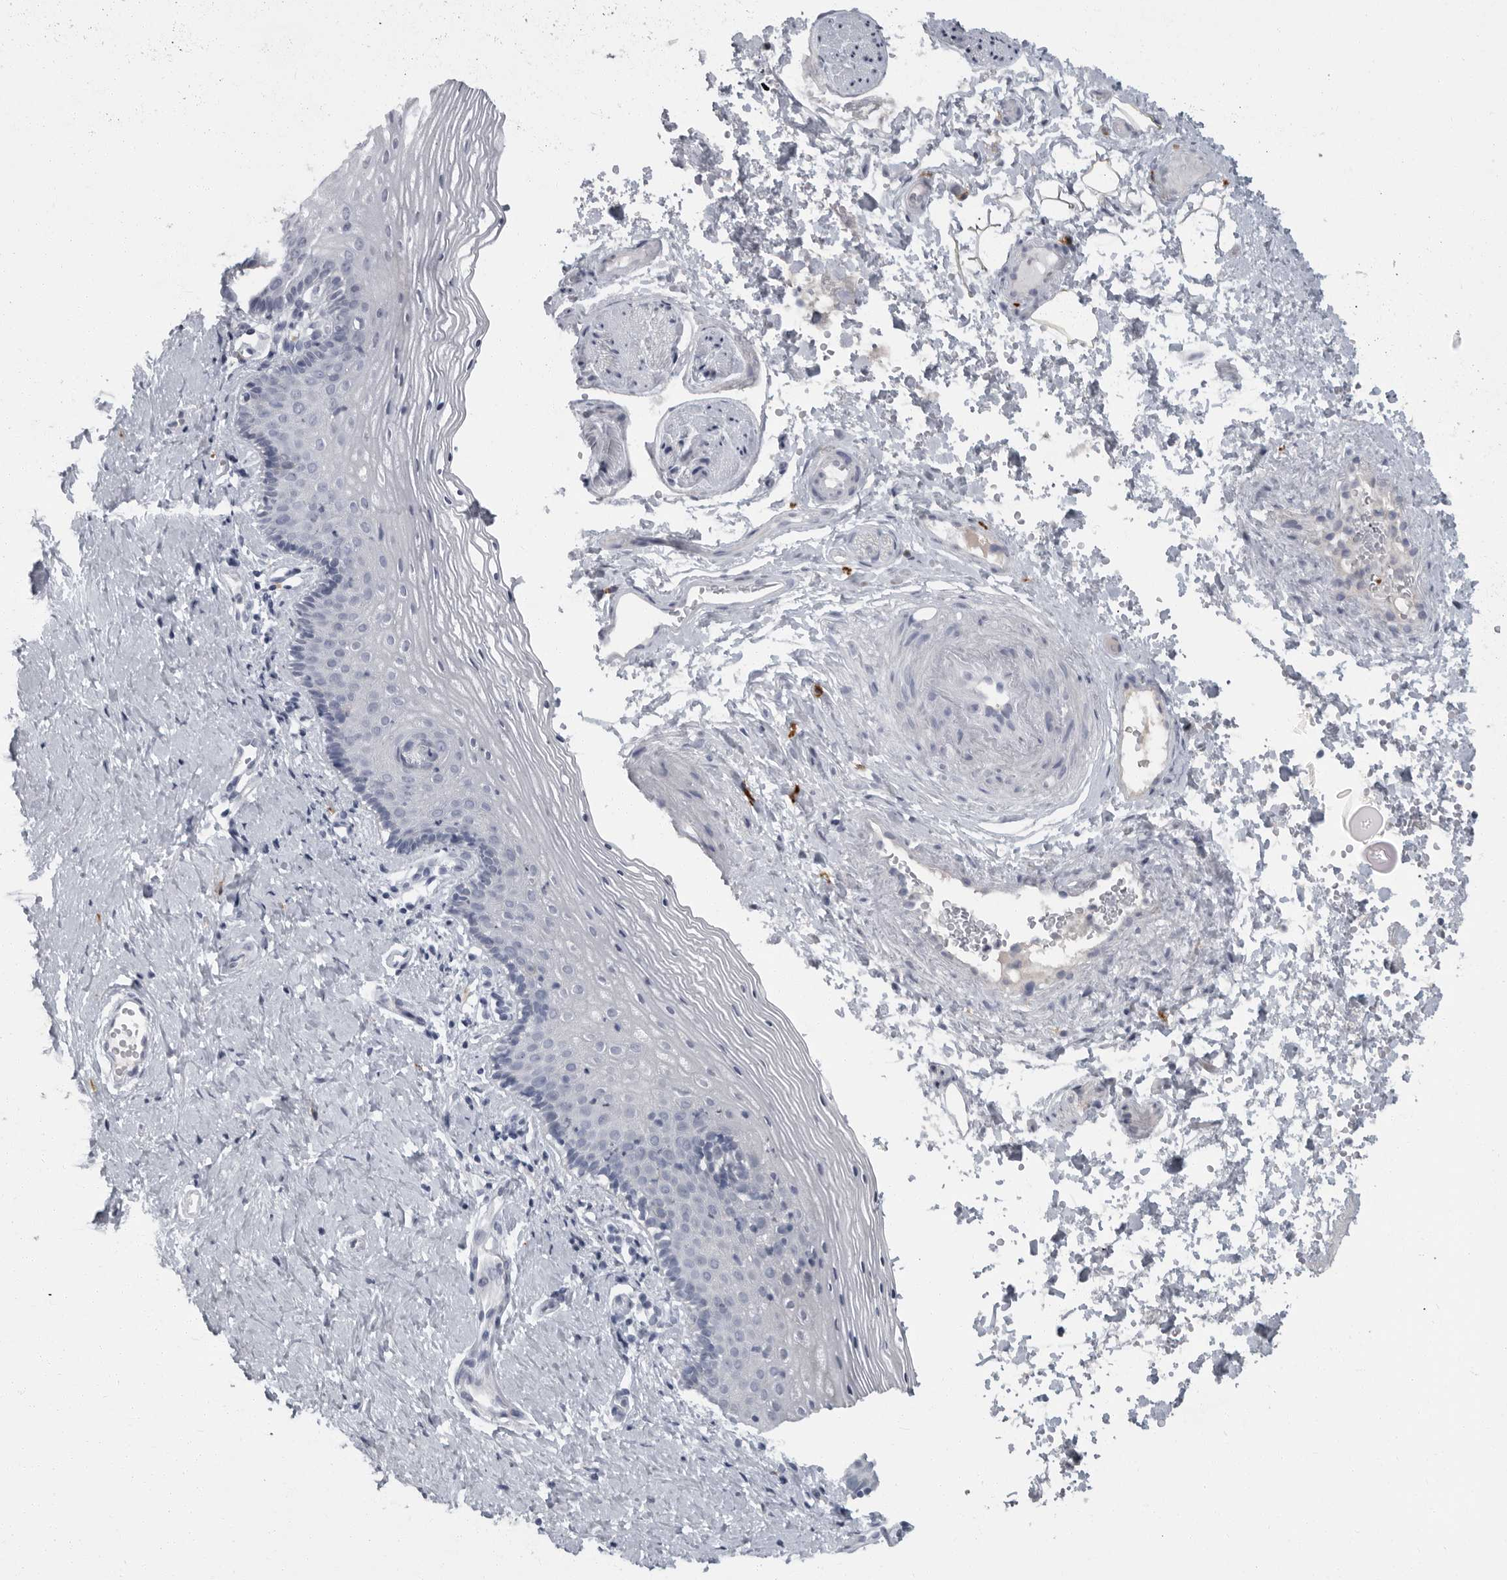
{"staining": {"intensity": "negative", "quantity": "none", "location": "none"}, "tissue": "vagina", "cell_type": "Squamous epithelial cells", "image_type": "normal", "snomed": [{"axis": "morphology", "description": "Normal tissue, NOS"}, {"axis": "topography", "description": "Vagina"}], "caption": "Histopathology image shows no protein staining in squamous epithelial cells of benign vagina.", "gene": "SLC25A39", "patient": {"sex": "female", "age": 32}}